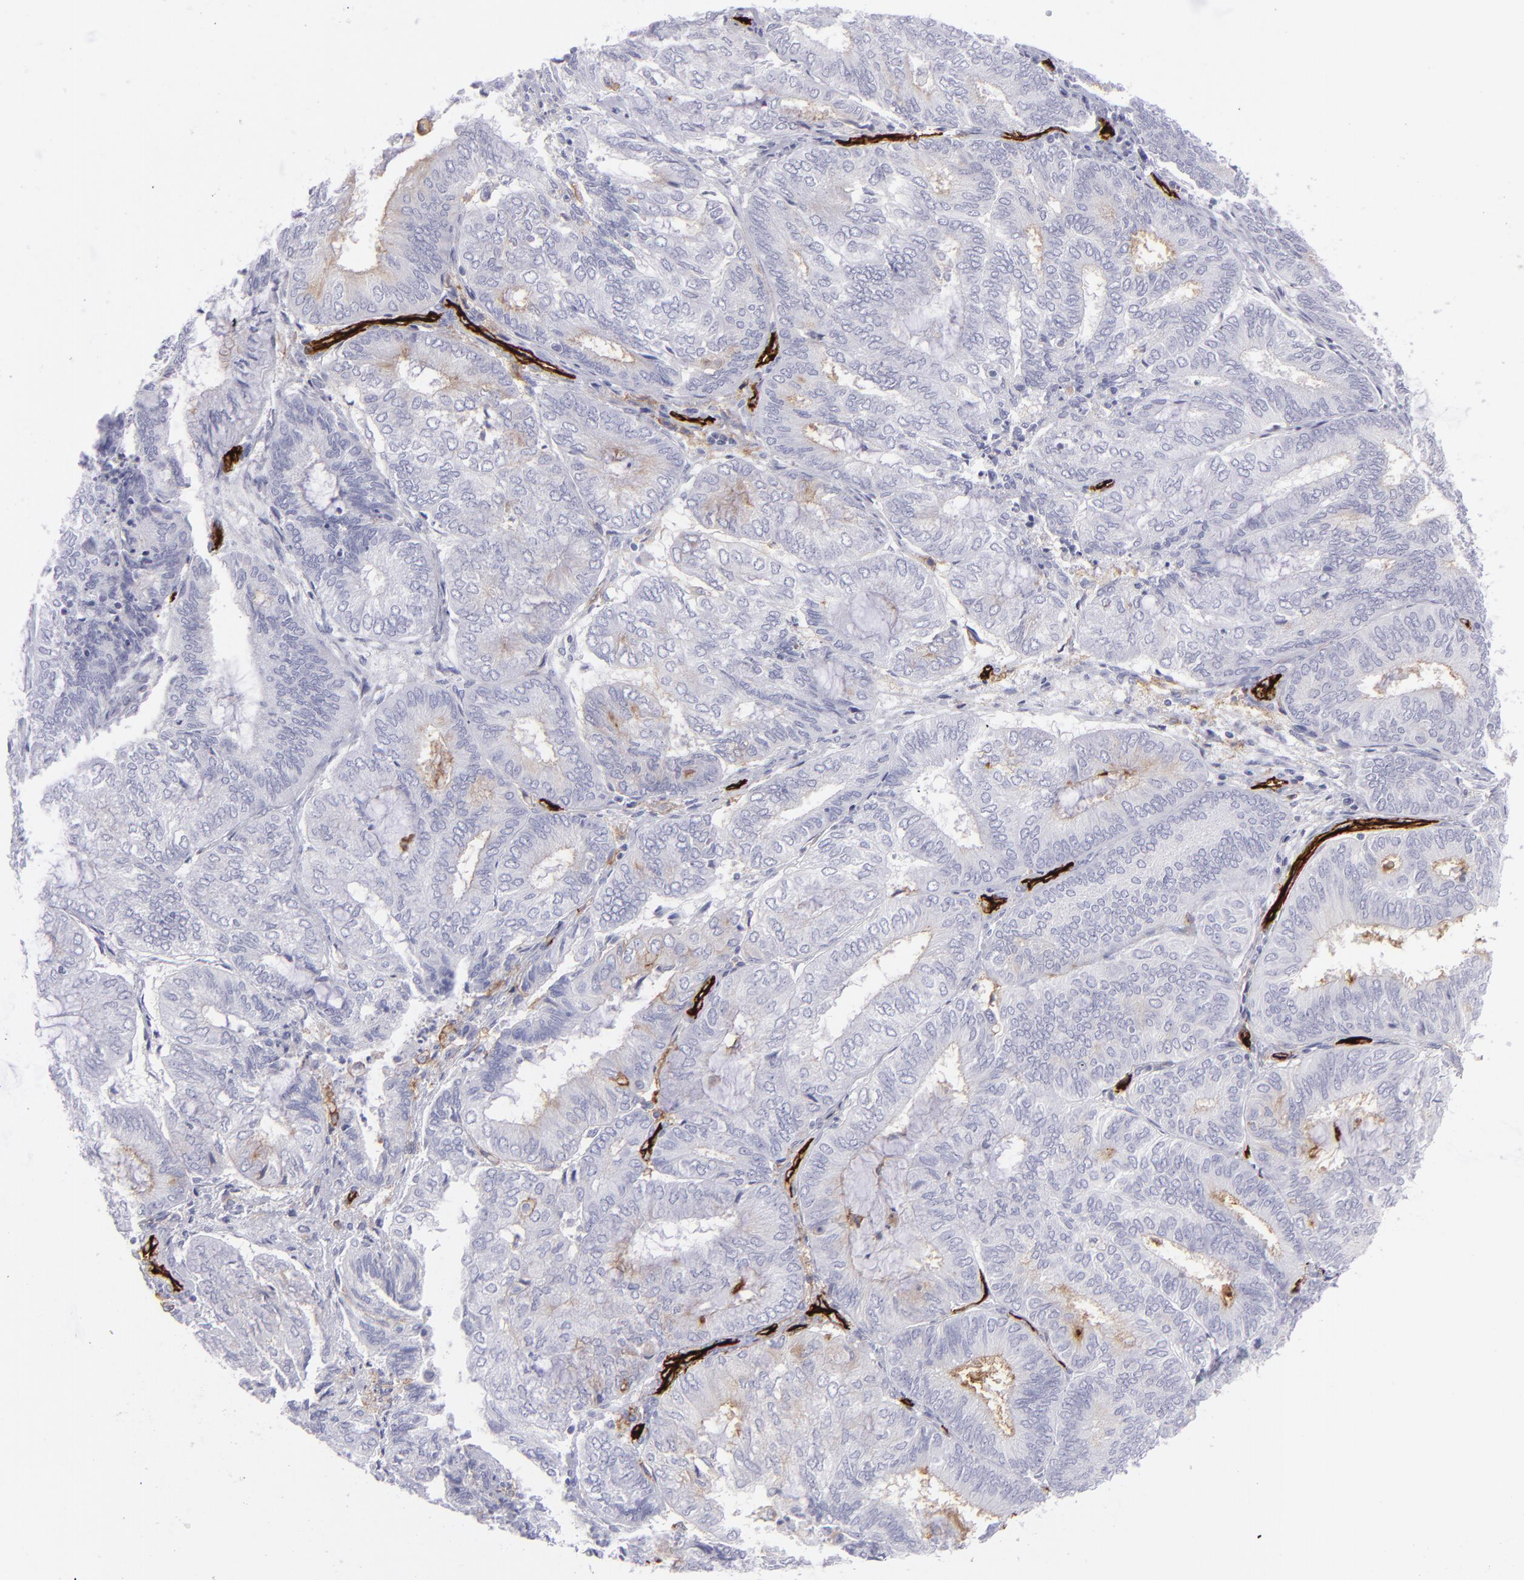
{"staining": {"intensity": "negative", "quantity": "none", "location": "none"}, "tissue": "endometrial cancer", "cell_type": "Tumor cells", "image_type": "cancer", "snomed": [{"axis": "morphology", "description": "Adenocarcinoma, NOS"}, {"axis": "topography", "description": "Endometrium"}], "caption": "This is an IHC histopathology image of human endometrial cancer (adenocarcinoma). There is no expression in tumor cells.", "gene": "ACE", "patient": {"sex": "female", "age": 59}}